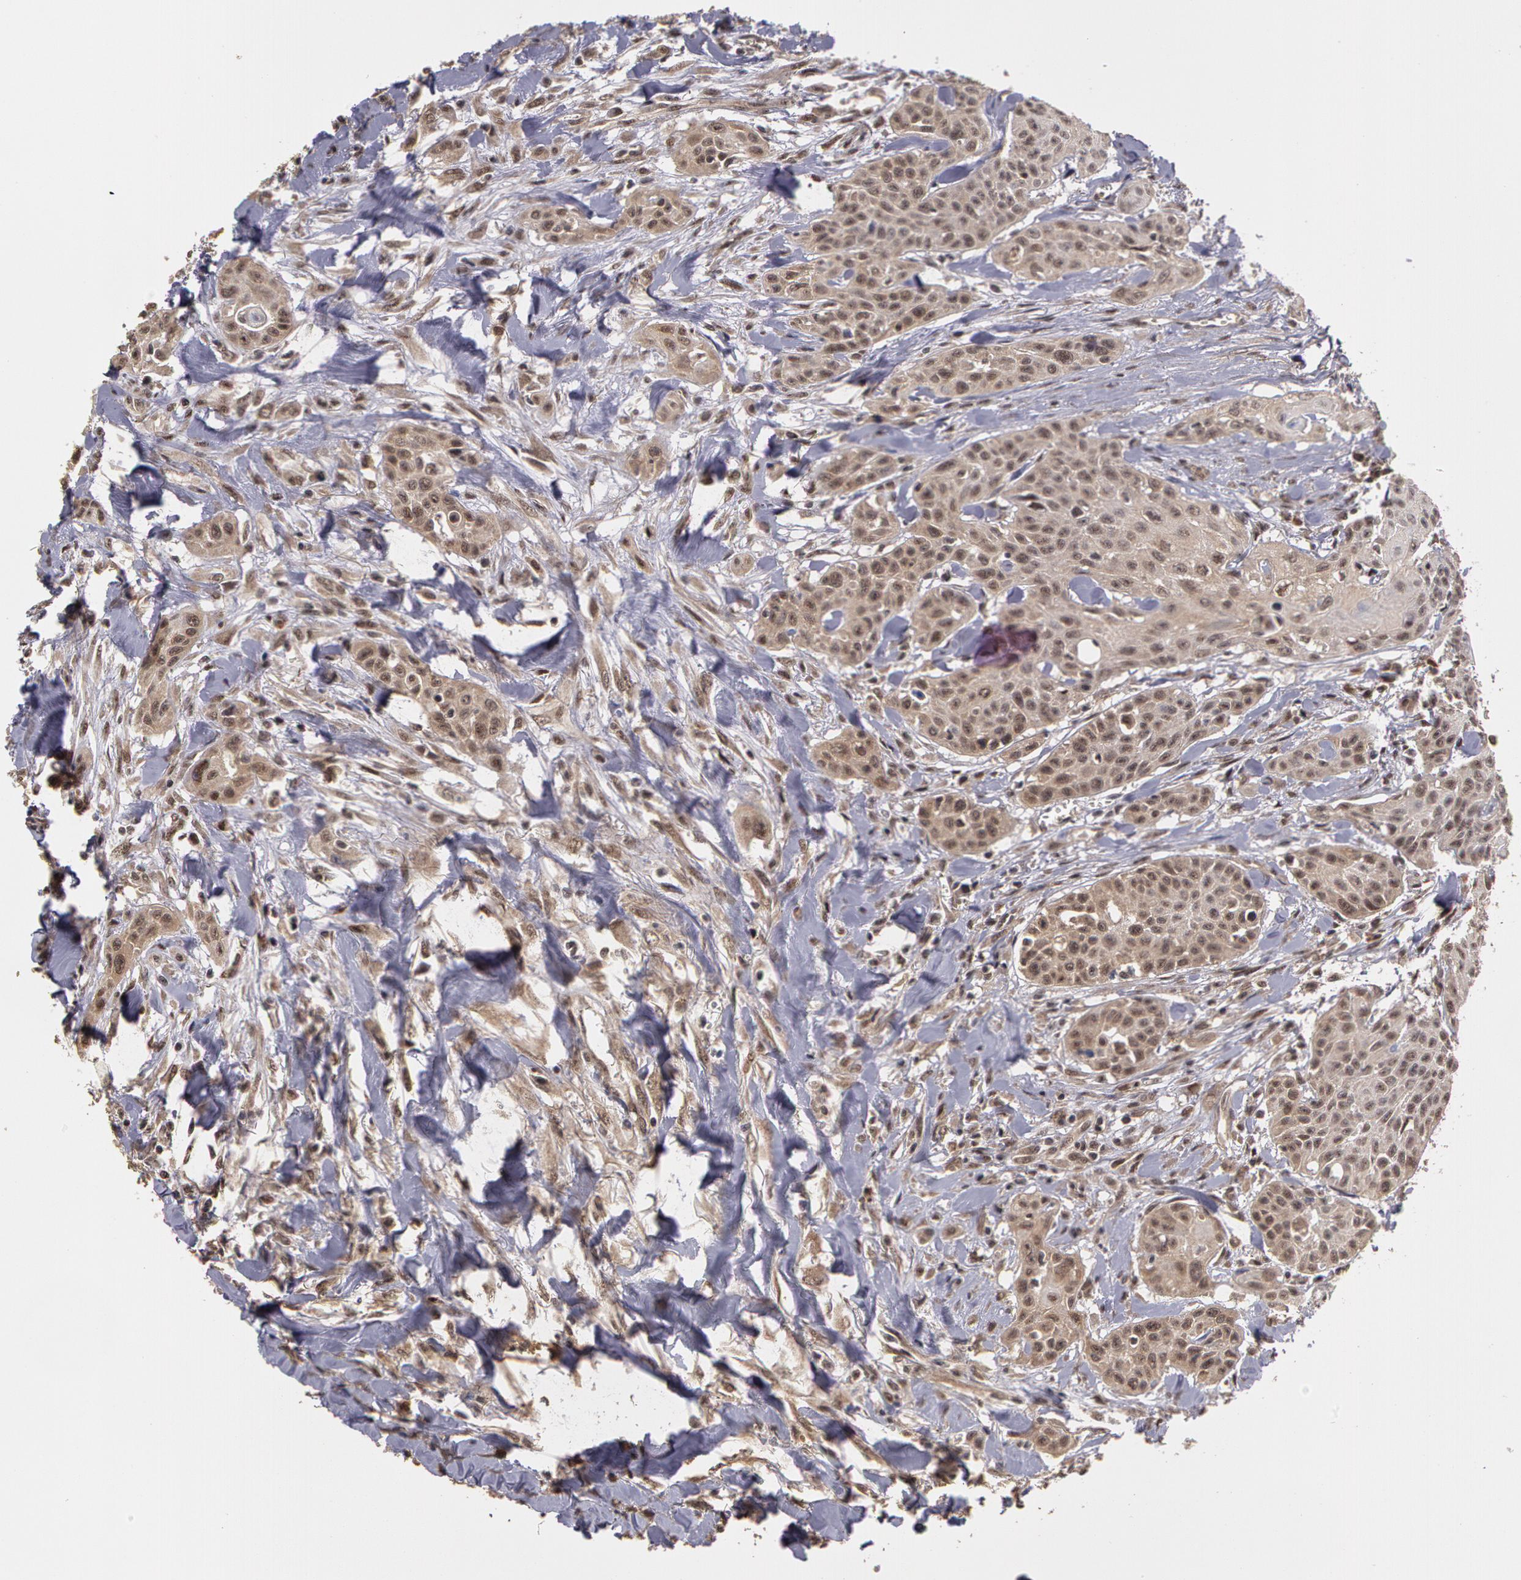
{"staining": {"intensity": "weak", "quantity": ">75%", "location": "cytoplasmic/membranous"}, "tissue": "head and neck cancer", "cell_type": "Tumor cells", "image_type": "cancer", "snomed": [{"axis": "morphology", "description": "Squamous cell carcinoma, NOS"}, {"axis": "morphology", "description": "Squamous cell carcinoma, metastatic, NOS"}, {"axis": "topography", "description": "Lymph node"}, {"axis": "topography", "description": "Salivary gland"}, {"axis": "topography", "description": "Head-Neck"}], "caption": "Squamous cell carcinoma (head and neck) stained with a protein marker exhibits weak staining in tumor cells.", "gene": "GLIS1", "patient": {"sex": "female", "age": 74}}